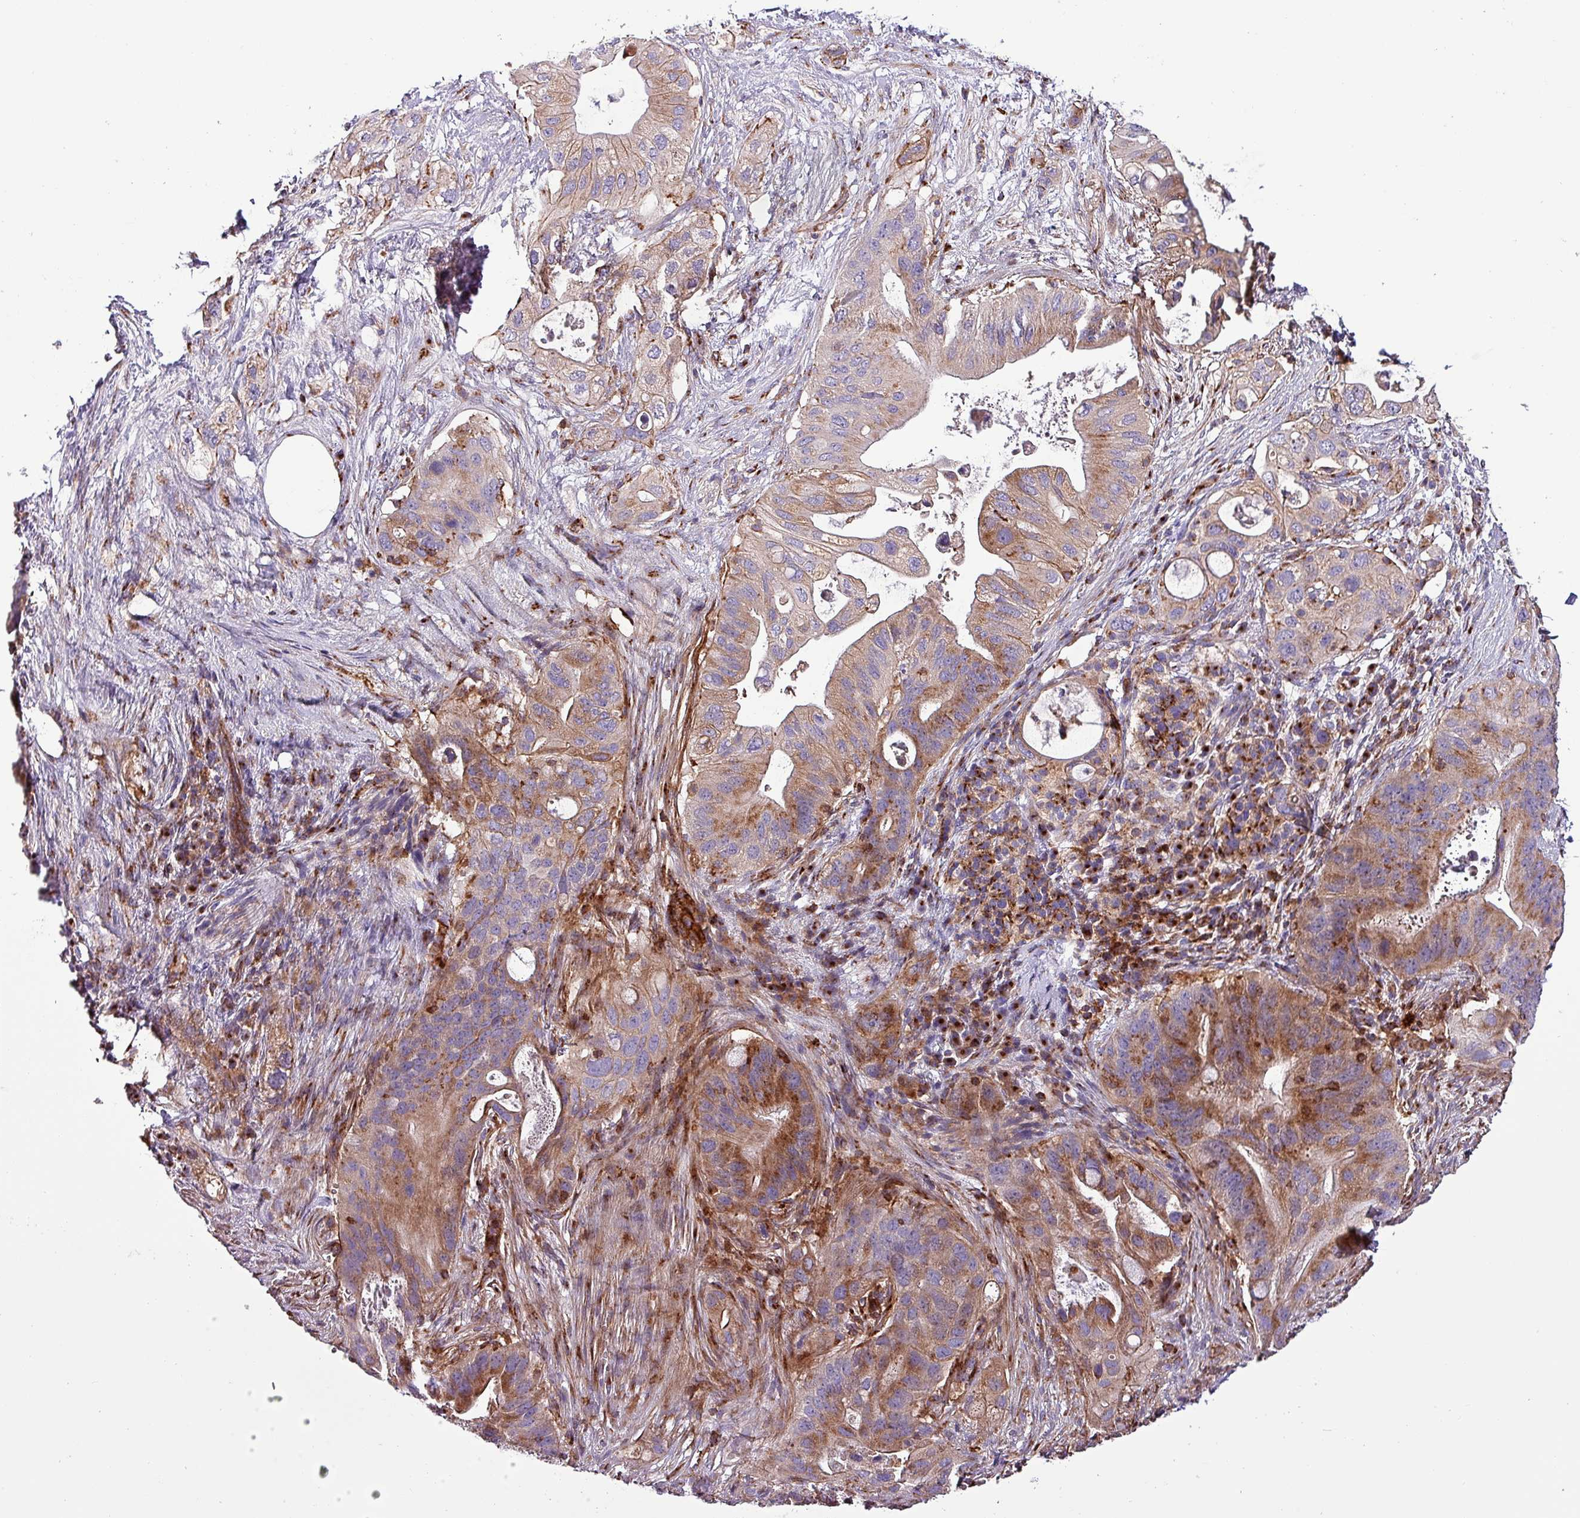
{"staining": {"intensity": "weak", "quantity": ">75%", "location": "cytoplasmic/membranous"}, "tissue": "pancreatic cancer", "cell_type": "Tumor cells", "image_type": "cancer", "snomed": [{"axis": "morphology", "description": "Adenocarcinoma, NOS"}, {"axis": "topography", "description": "Pancreas"}], "caption": "An immunohistochemistry micrograph of tumor tissue is shown. Protein staining in brown shows weak cytoplasmic/membranous positivity in adenocarcinoma (pancreatic) within tumor cells.", "gene": "VAMP4", "patient": {"sex": "female", "age": 72}}